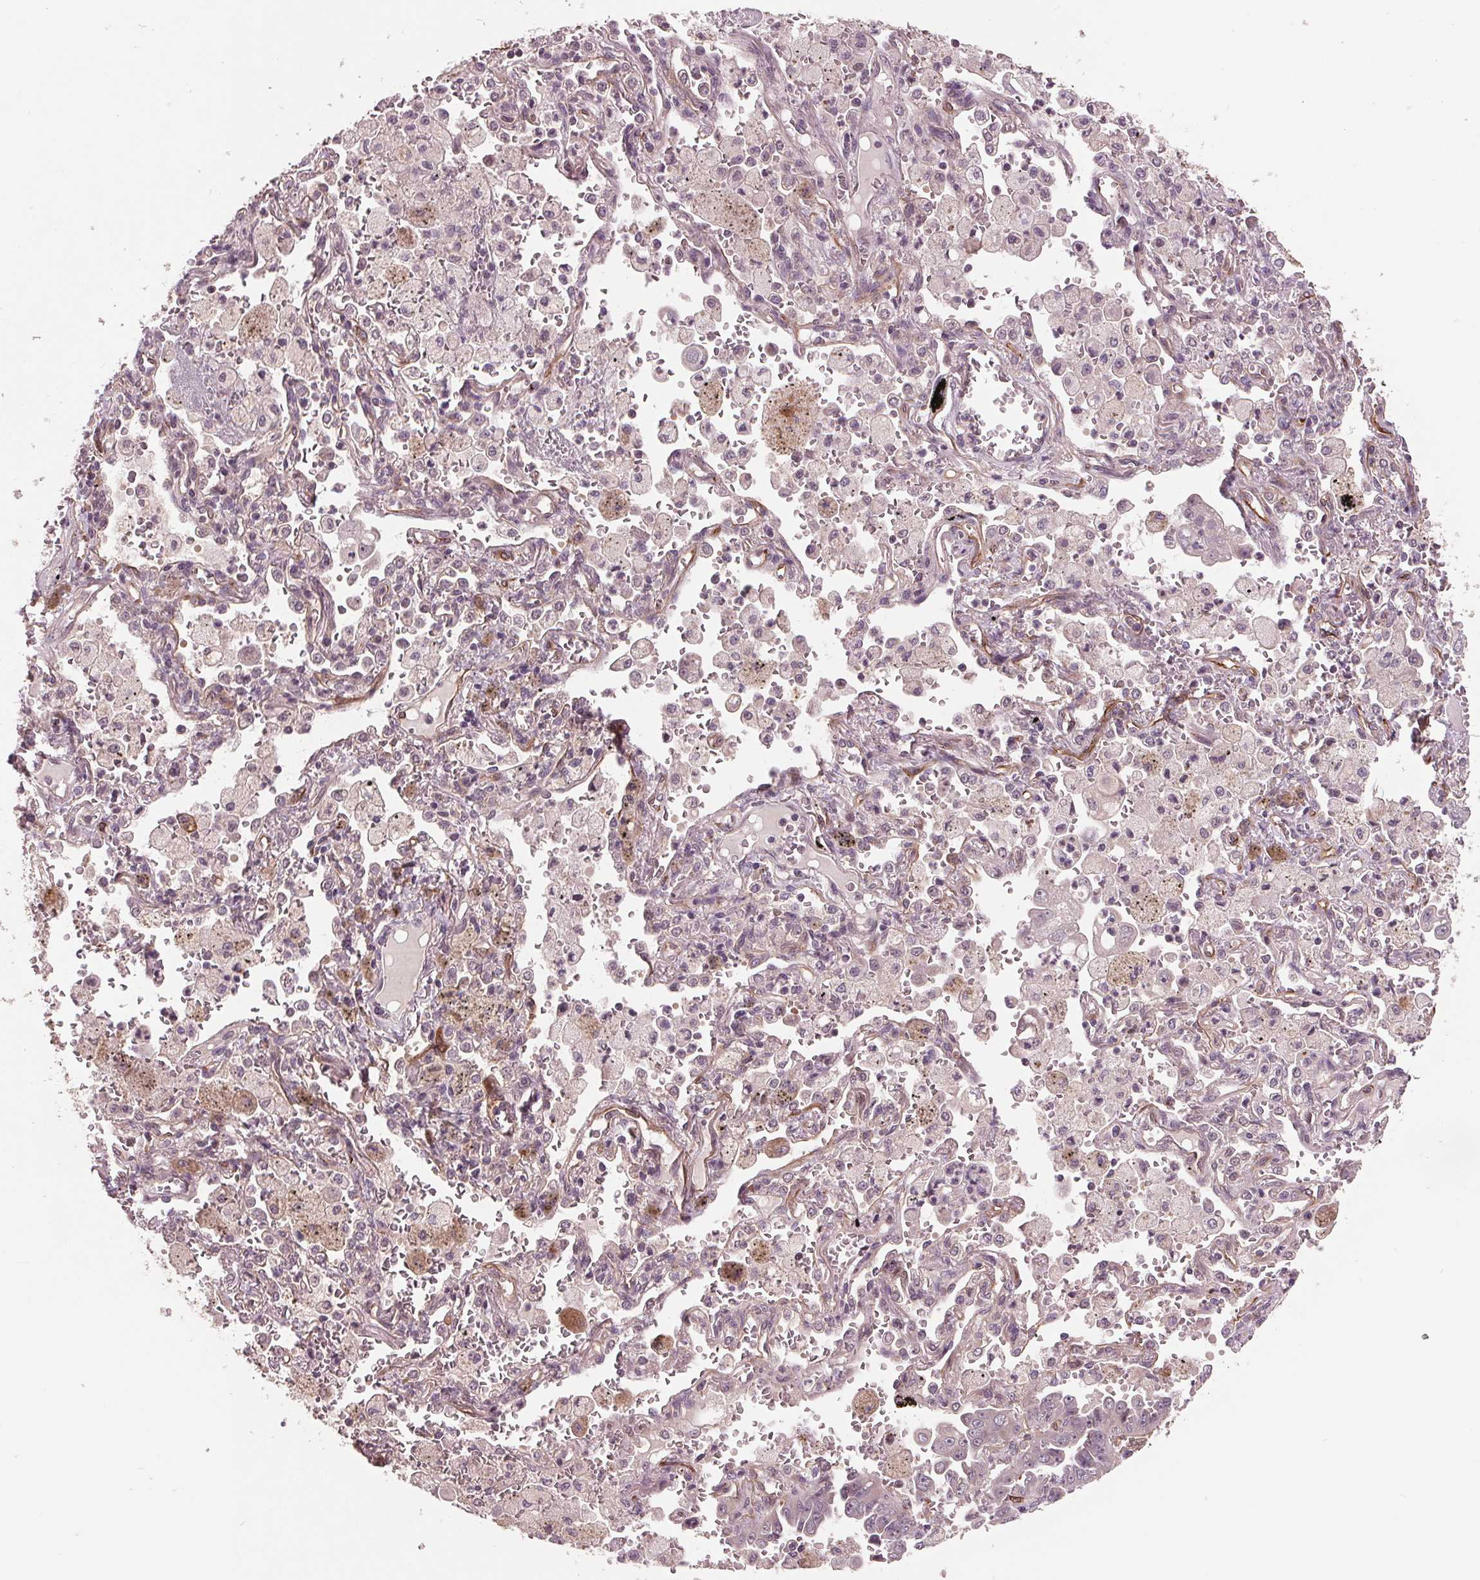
{"staining": {"intensity": "negative", "quantity": "none", "location": "none"}, "tissue": "lung cancer", "cell_type": "Tumor cells", "image_type": "cancer", "snomed": [{"axis": "morphology", "description": "Adenocarcinoma, NOS"}, {"axis": "topography", "description": "Lung"}], "caption": "Image shows no significant protein expression in tumor cells of lung cancer.", "gene": "MAPK8", "patient": {"sex": "female", "age": 52}}